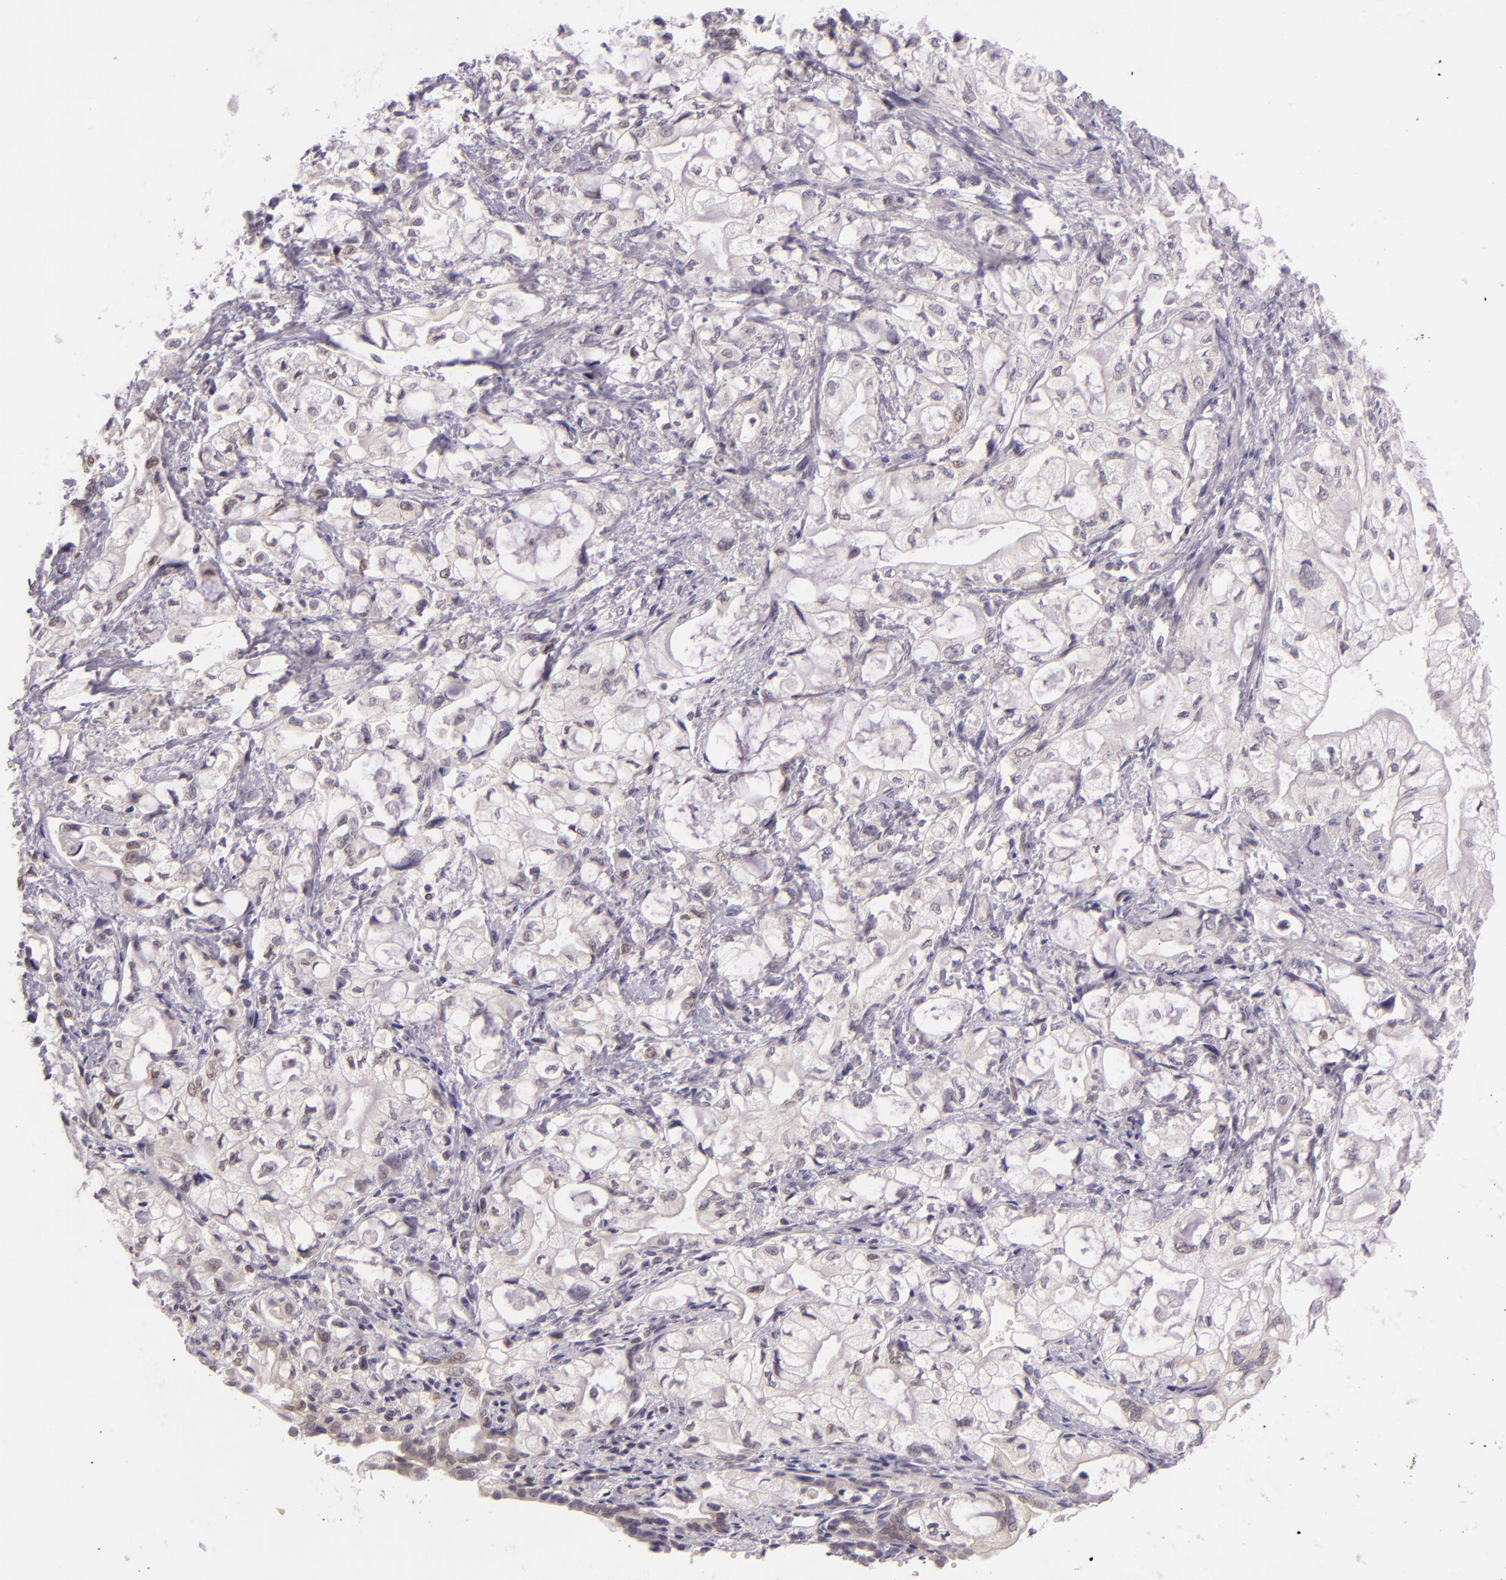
{"staining": {"intensity": "negative", "quantity": "none", "location": "none"}, "tissue": "pancreatic cancer", "cell_type": "Tumor cells", "image_type": "cancer", "snomed": [{"axis": "morphology", "description": "Adenocarcinoma, NOS"}, {"axis": "topography", "description": "Pancreas"}], "caption": "Human pancreatic cancer (adenocarcinoma) stained for a protein using immunohistochemistry (IHC) exhibits no staining in tumor cells.", "gene": "CSE1L", "patient": {"sex": "male", "age": 79}}